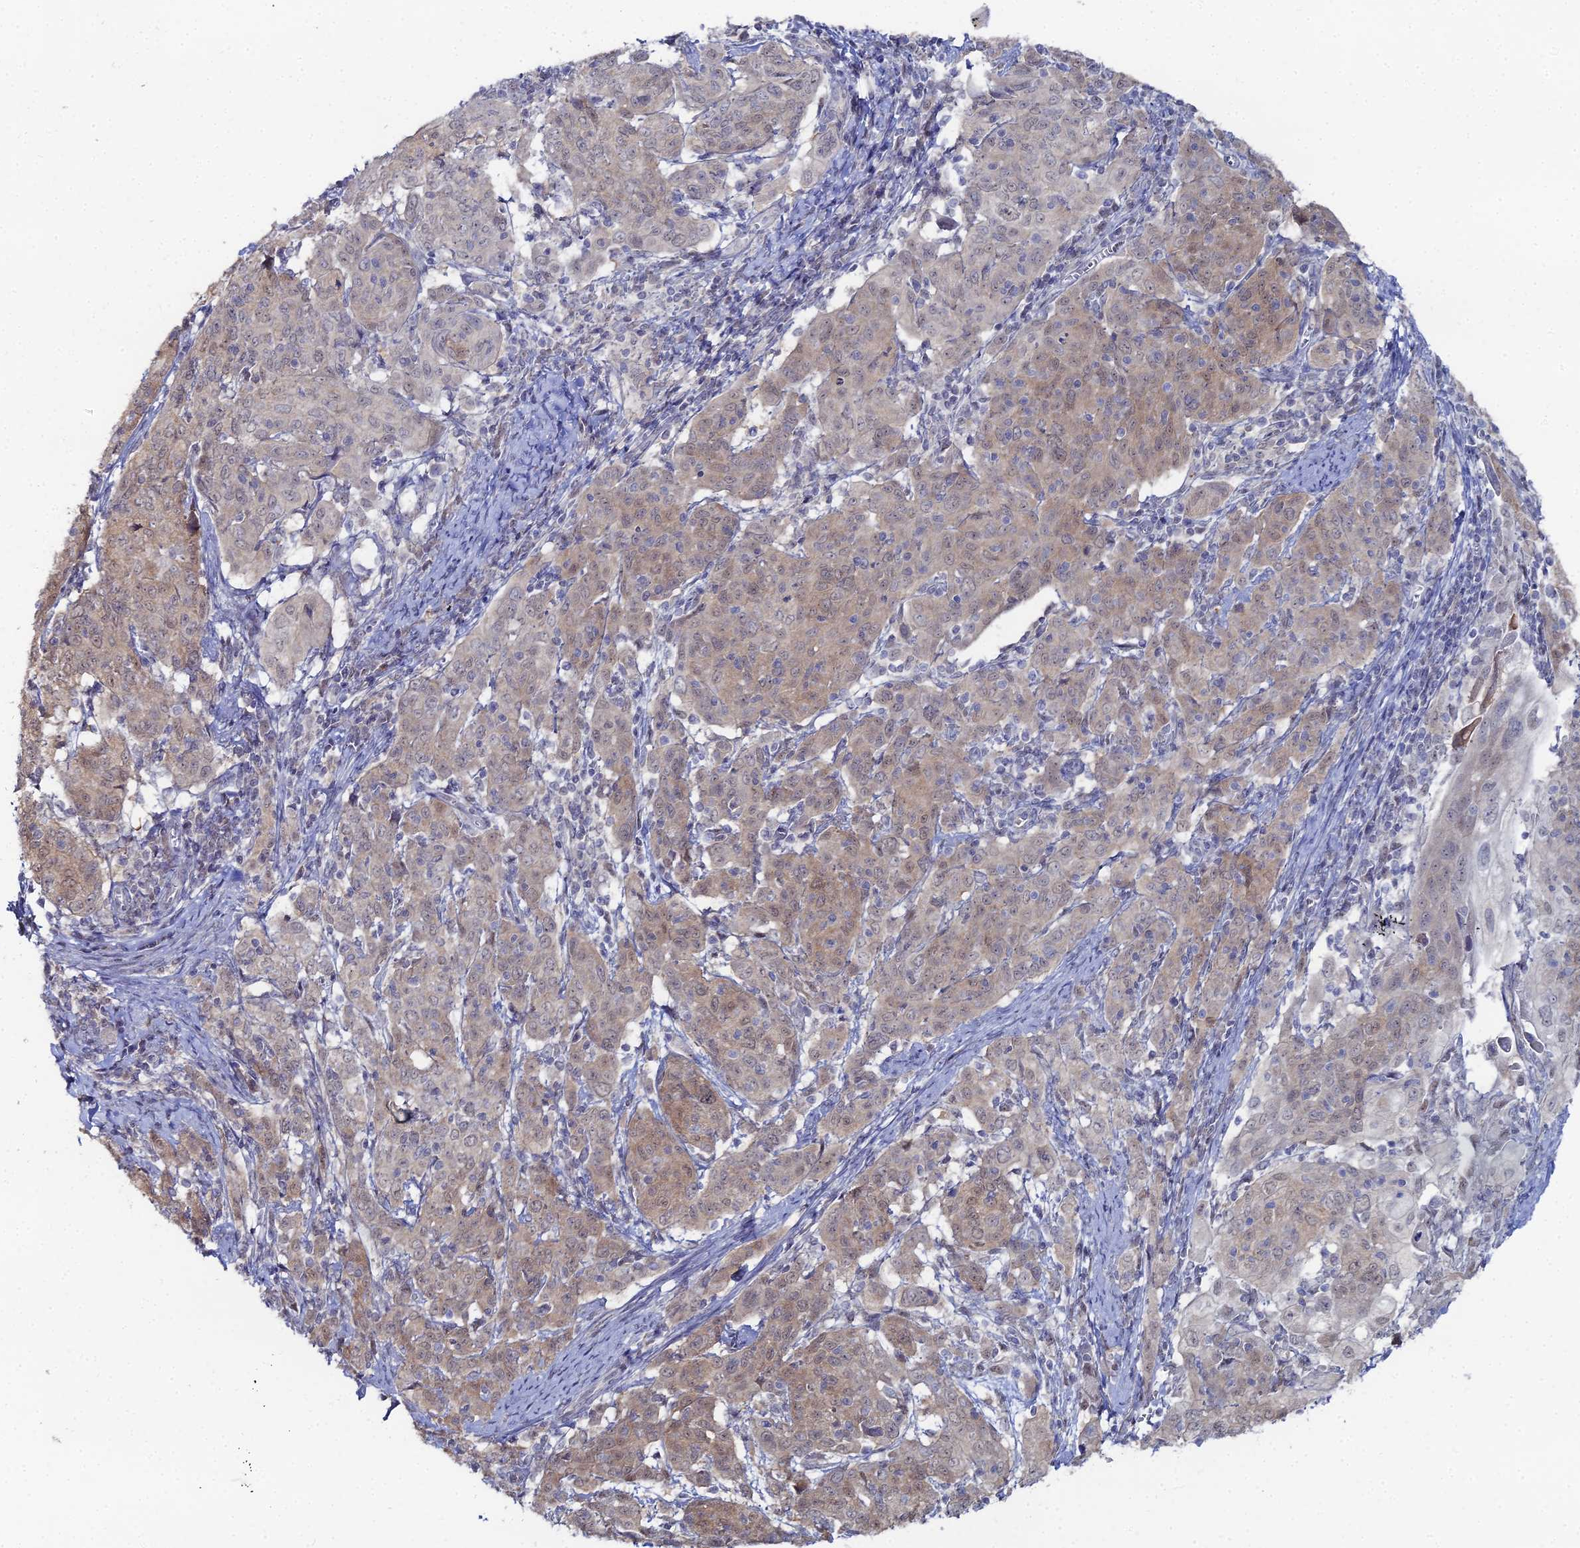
{"staining": {"intensity": "weak", "quantity": ">75%", "location": "cytoplasmic/membranous,nuclear"}, "tissue": "cervical cancer", "cell_type": "Tumor cells", "image_type": "cancer", "snomed": [{"axis": "morphology", "description": "Squamous cell carcinoma, NOS"}, {"axis": "topography", "description": "Cervix"}], "caption": "Weak cytoplasmic/membranous and nuclear protein positivity is appreciated in about >75% of tumor cells in cervical cancer. (DAB IHC, brown staining for protein, blue staining for nuclei).", "gene": "THAP4", "patient": {"sex": "female", "age": 67}}